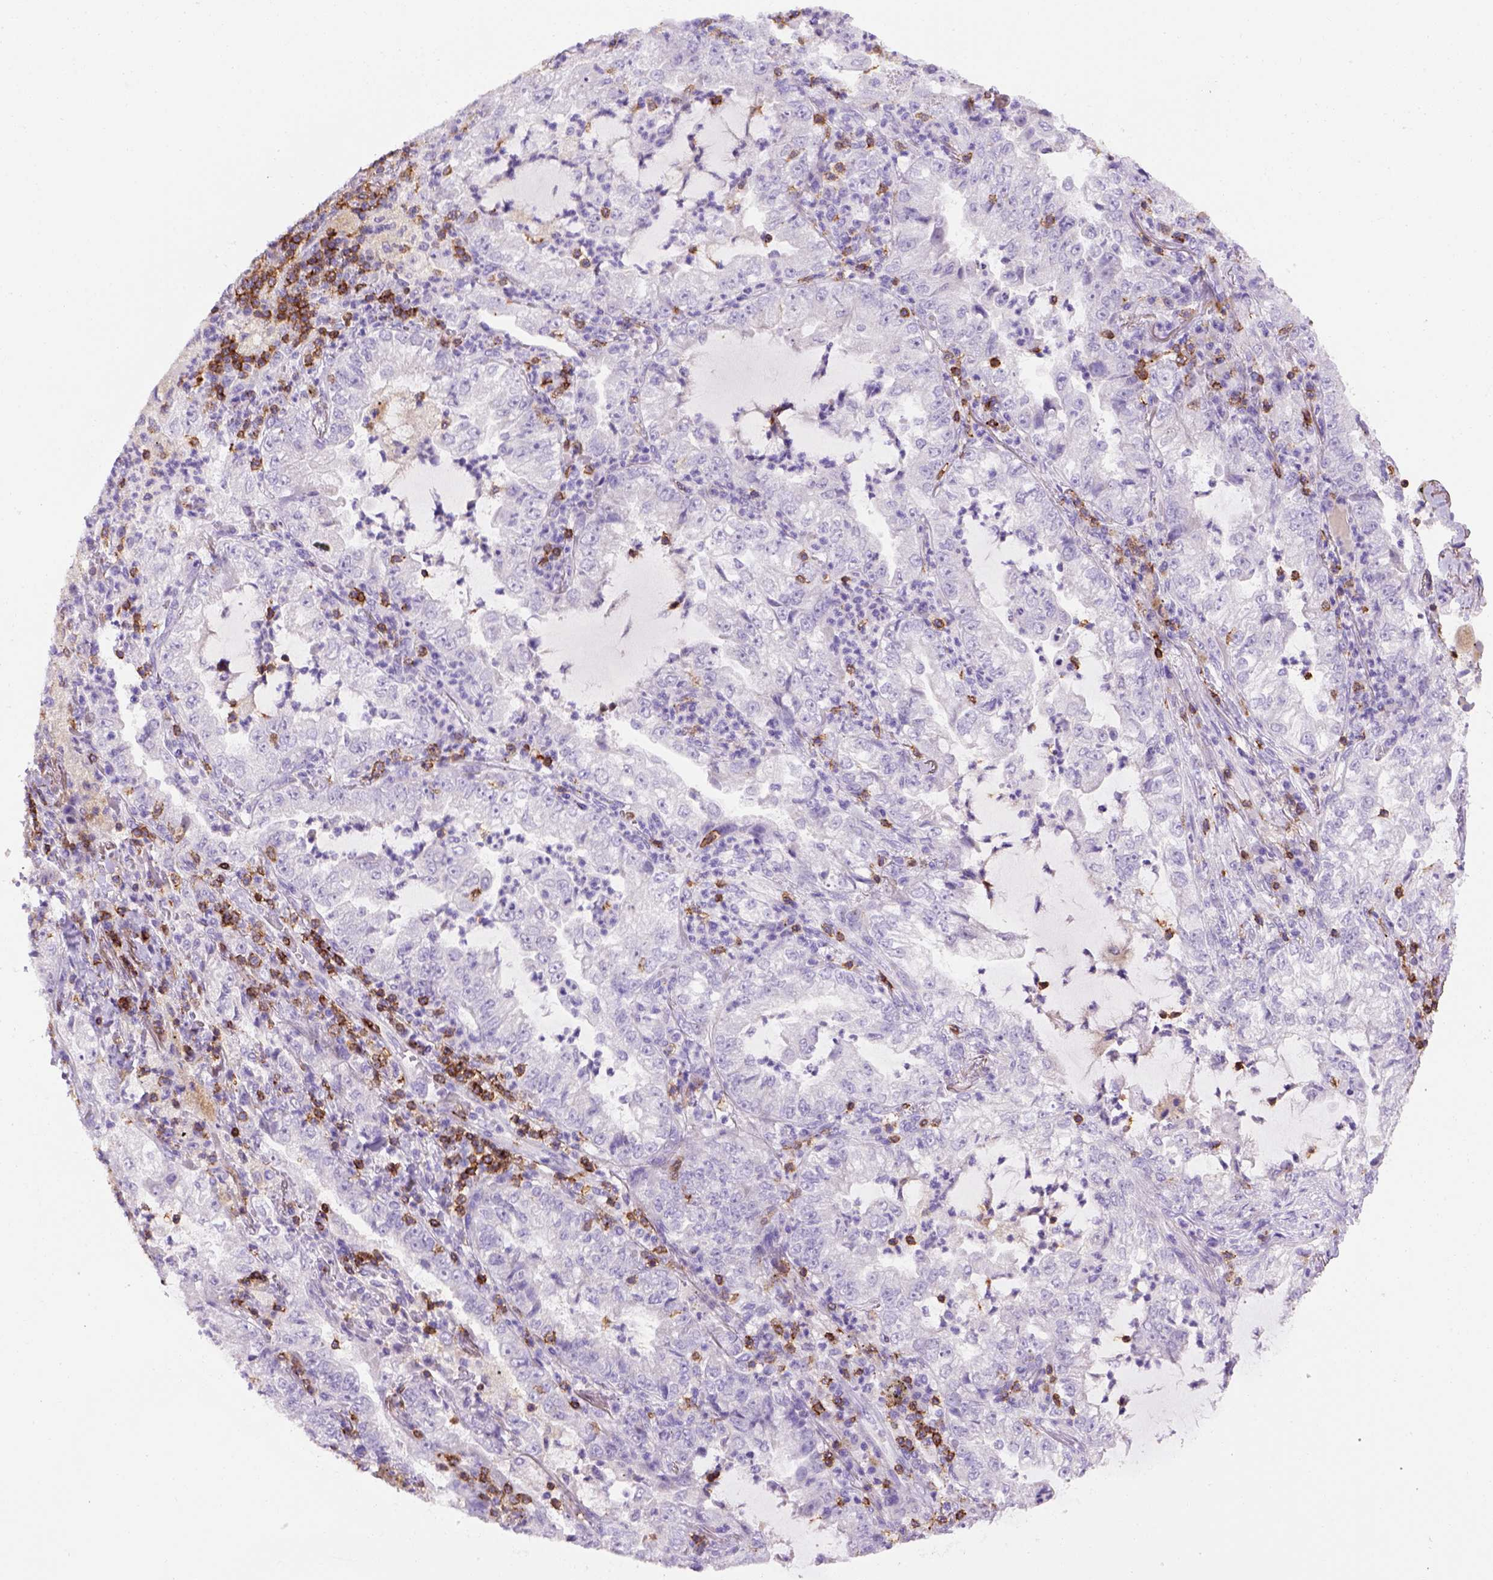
{"staining": {"intensity": "negative", "quantity": "none", "location": "none"}, "tissue": "lung cancer", "cell_type": "Tumor cells", "image_type": "cancer", "snomed": [{"axis": "morphology", "description": "Adenocarcinoma, NOS"}, {"axis": "topography", "description": "Lung"}], "caption": "Tumor cells are negative for protein expression in human lung cancer. (DAB IHC, high magnification).", "gene": "CD3E", "patient": {"sex": "female", "age": 73}}